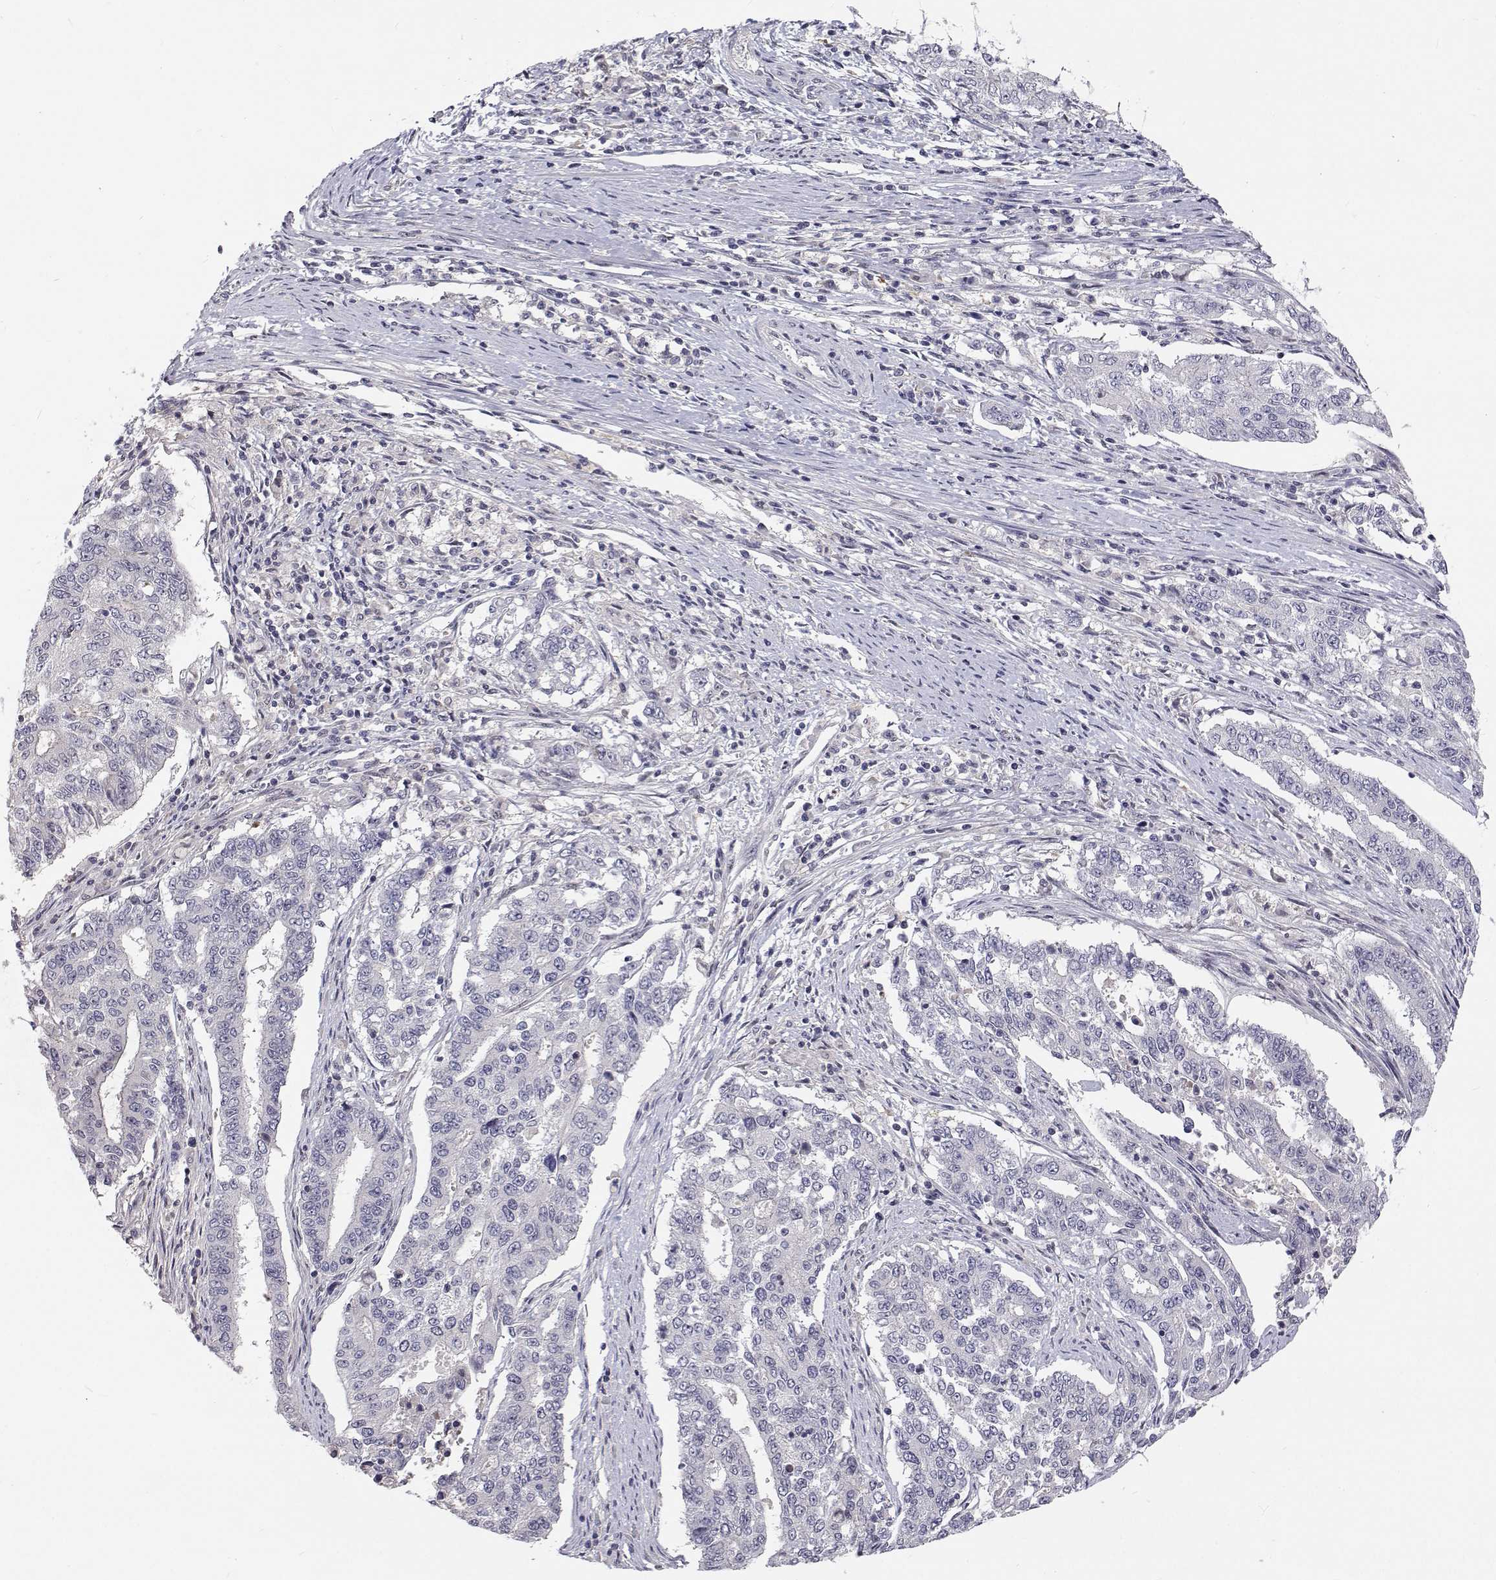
{"staining": {"intensity": "negative", "quantity": "none", "location": "none"}, "tissue": "endometrial cancer", "cell_type": "Tumor cells", "image_type": "cancer", "snomed": [{"axis": "morphology", "description": "Adenocarcinoma, NOS"}, {"axis": "topography", "description": "Uterus"}], "caption": "Tumor cells are negative for brown protein staining in endometrial cancer.", "gene": "MYPN", "patient": {"sex": "female", "age": 59}}